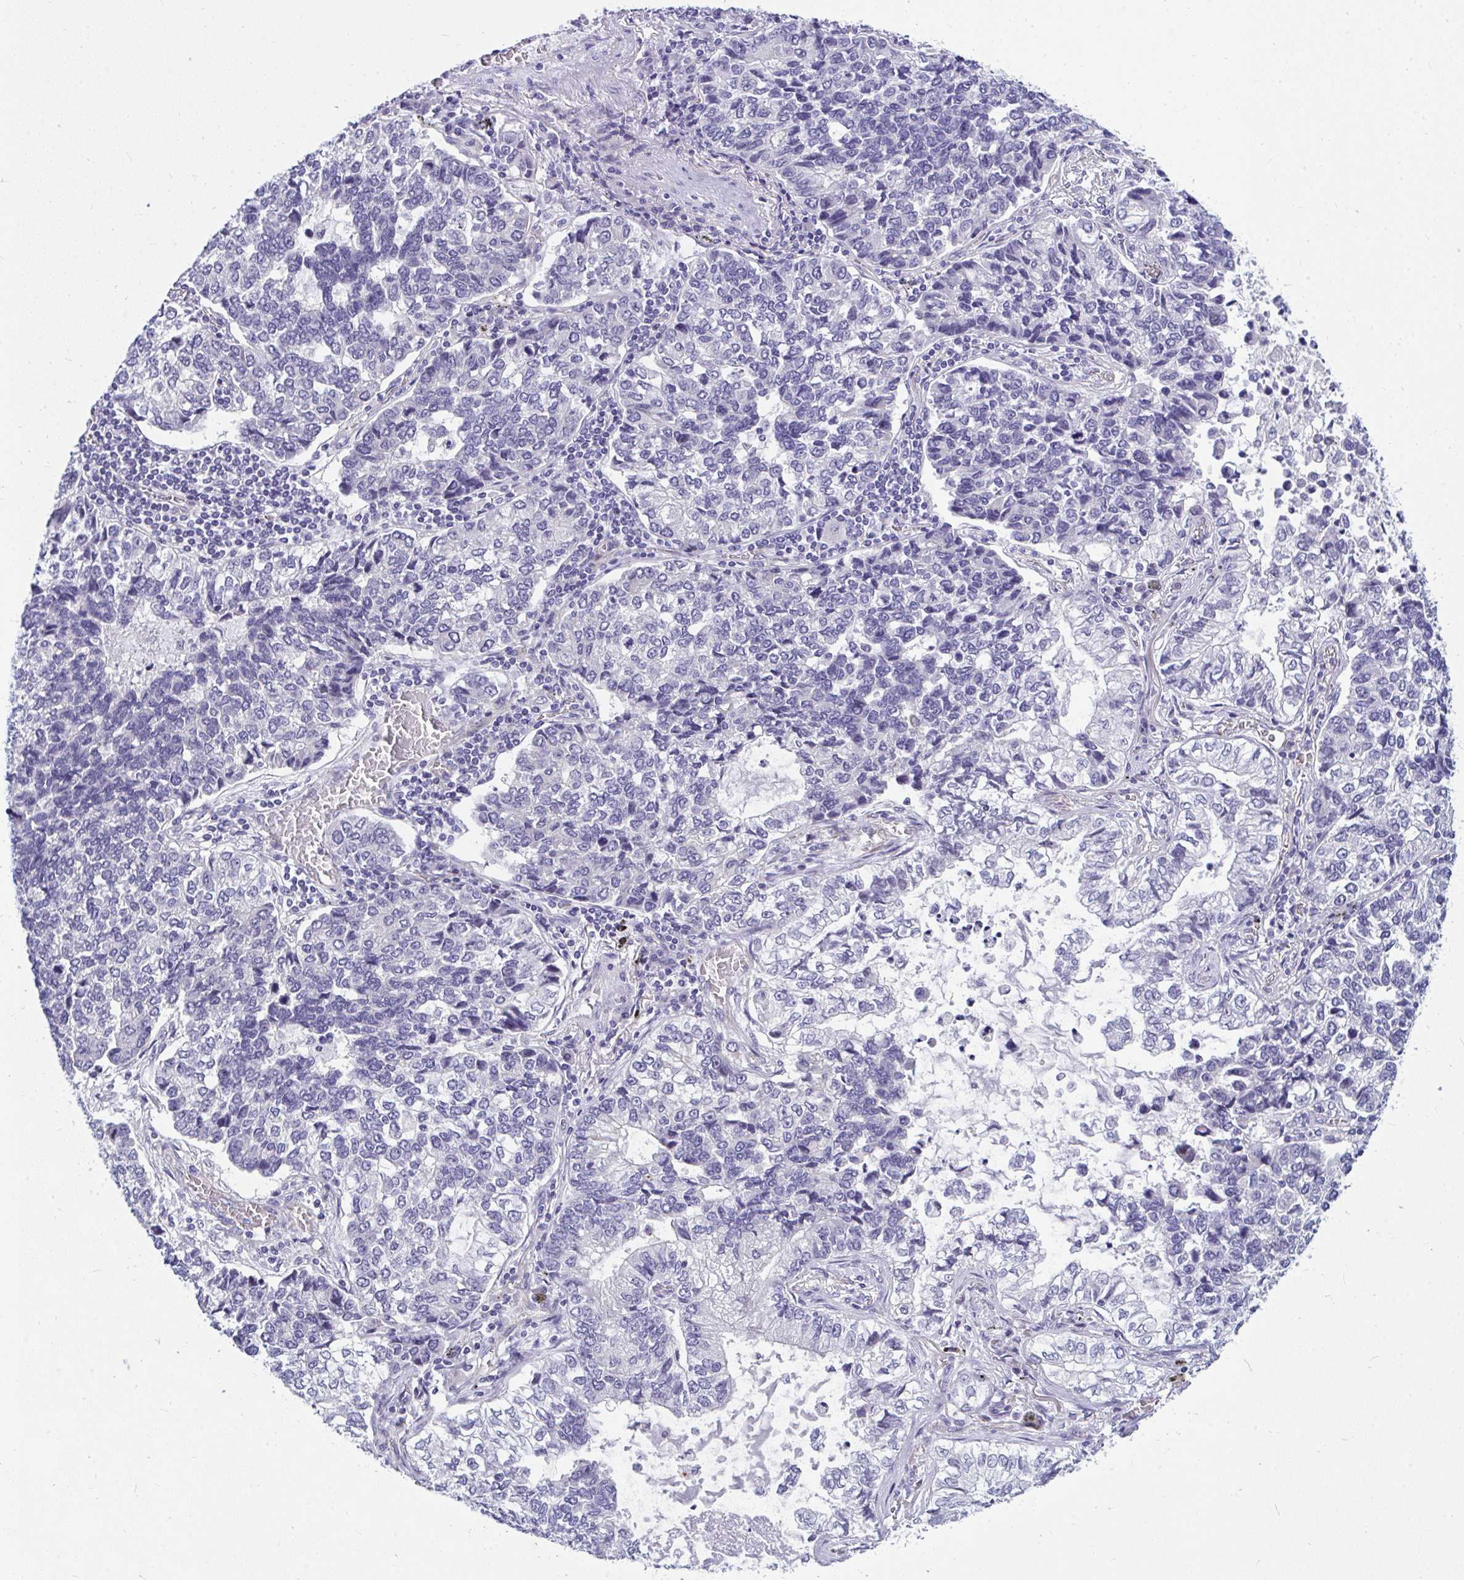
{"staining": {"intensity": "negative", "quantity": "none", "location": "none"}, "tissue": "lung cancer", "cell_type": "Tumor cells", "image_type": "cancer", "snomed": [{"axis": "morphology", "description": "Adenocarcinoma, NOS"}, {"axis": "topography", "description": "Lymph node"}, {"axis": "topography", "description": "Lung"}], "caption": "Lung adenocarcinoma stained for a protein using IHC displays no expression tumor cells.", "gene": "NFXL1", "patient": {"sex": "male", "age": 66}}